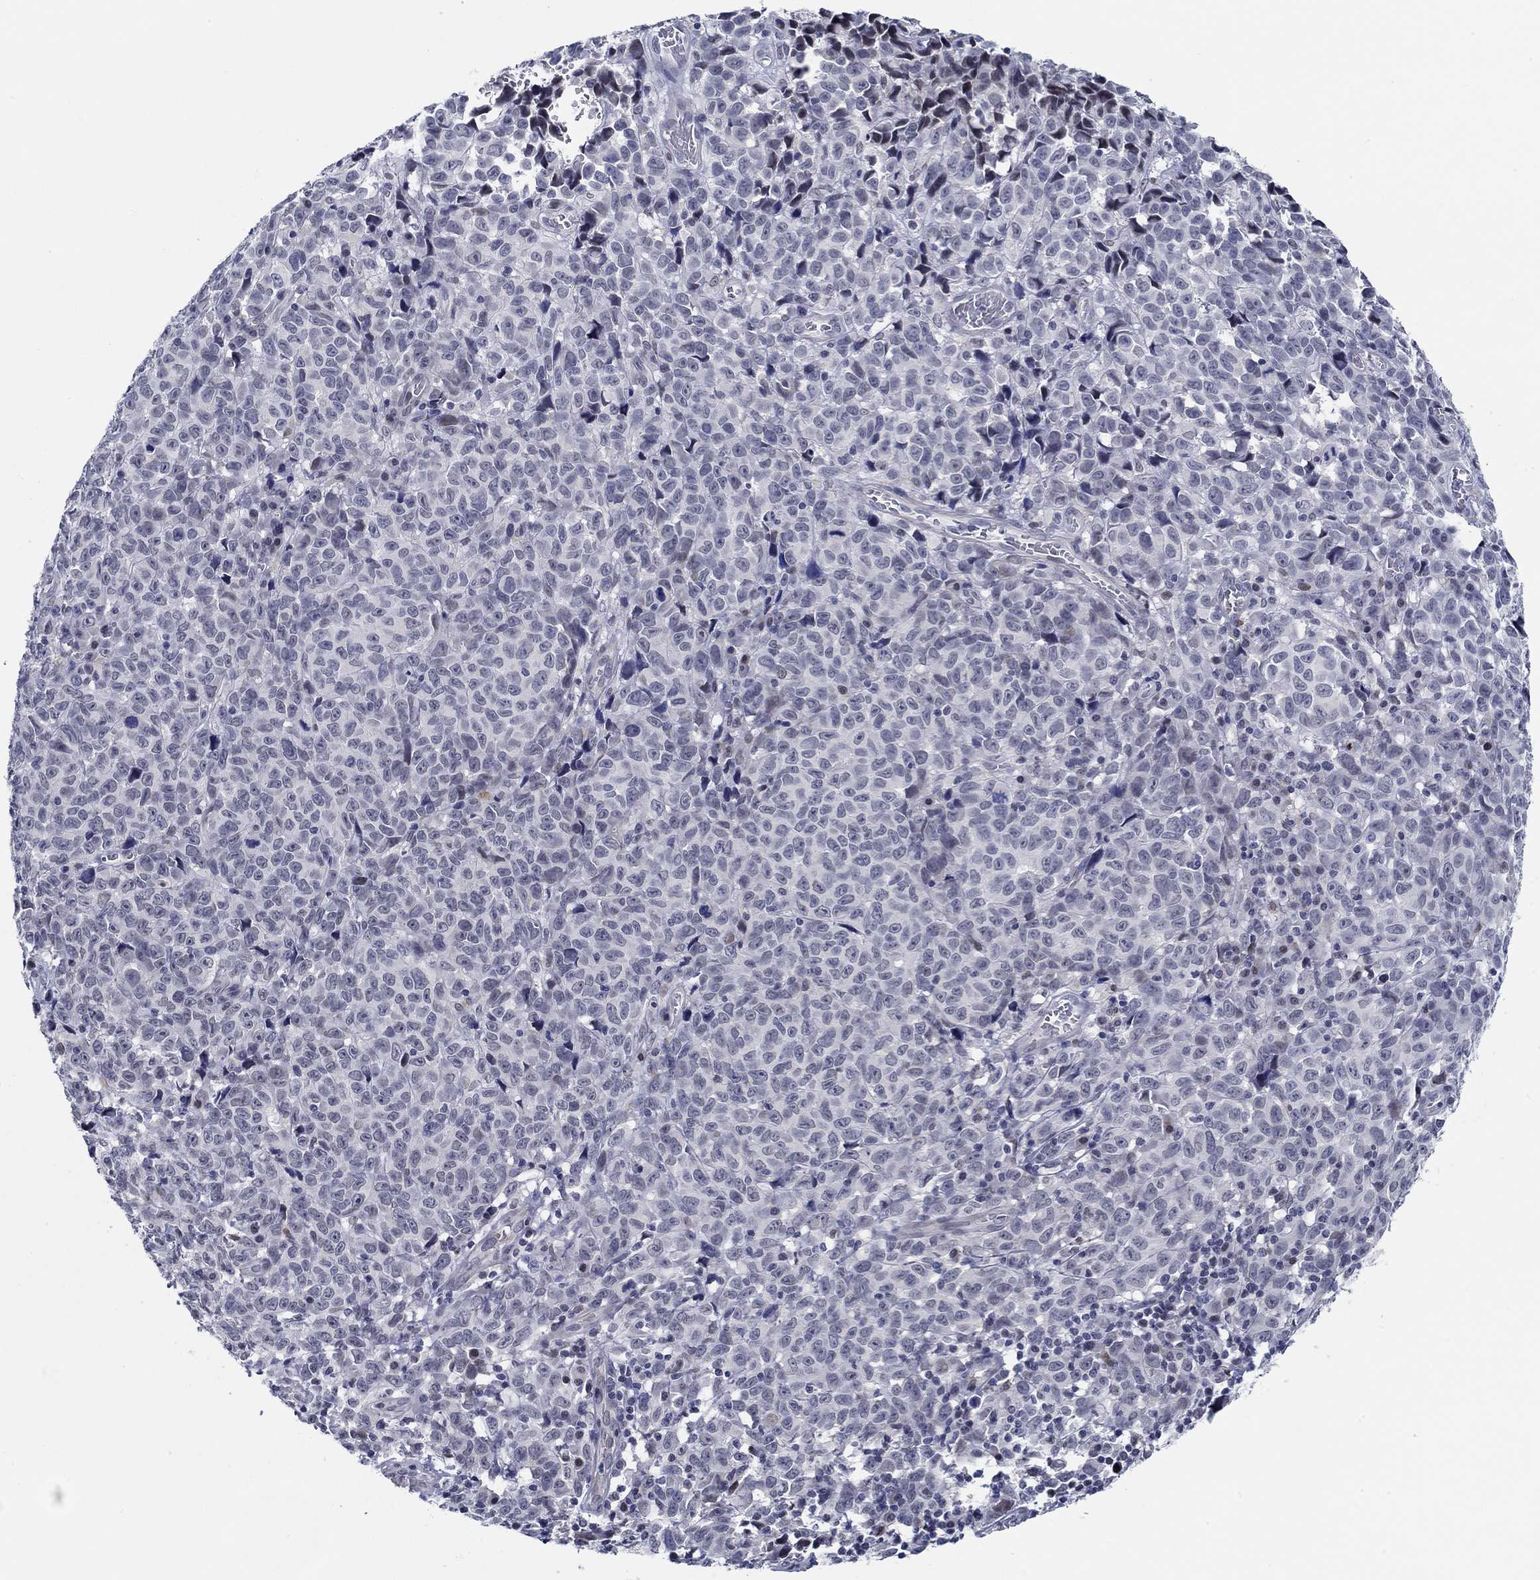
{"staining": {"intensity": "negative", "quantity": "none", "location": "none"}, "tissue": "melanoma", "cell_type": "Tumor cells", "image_type": "cancer", "snomed": [{"axis": "morphology", "description": "Malignant melanoma, NOS"}, {"axis": "topography", "description": "Vulva, labia, clitoris and Bartholin´s gland, NO"}], "caption": "The micrograph exhibits no staining of tumor cells in malignant melanoma.", "gene": "SLC34A1", "patient": {"sex": "female", "age": 75}}